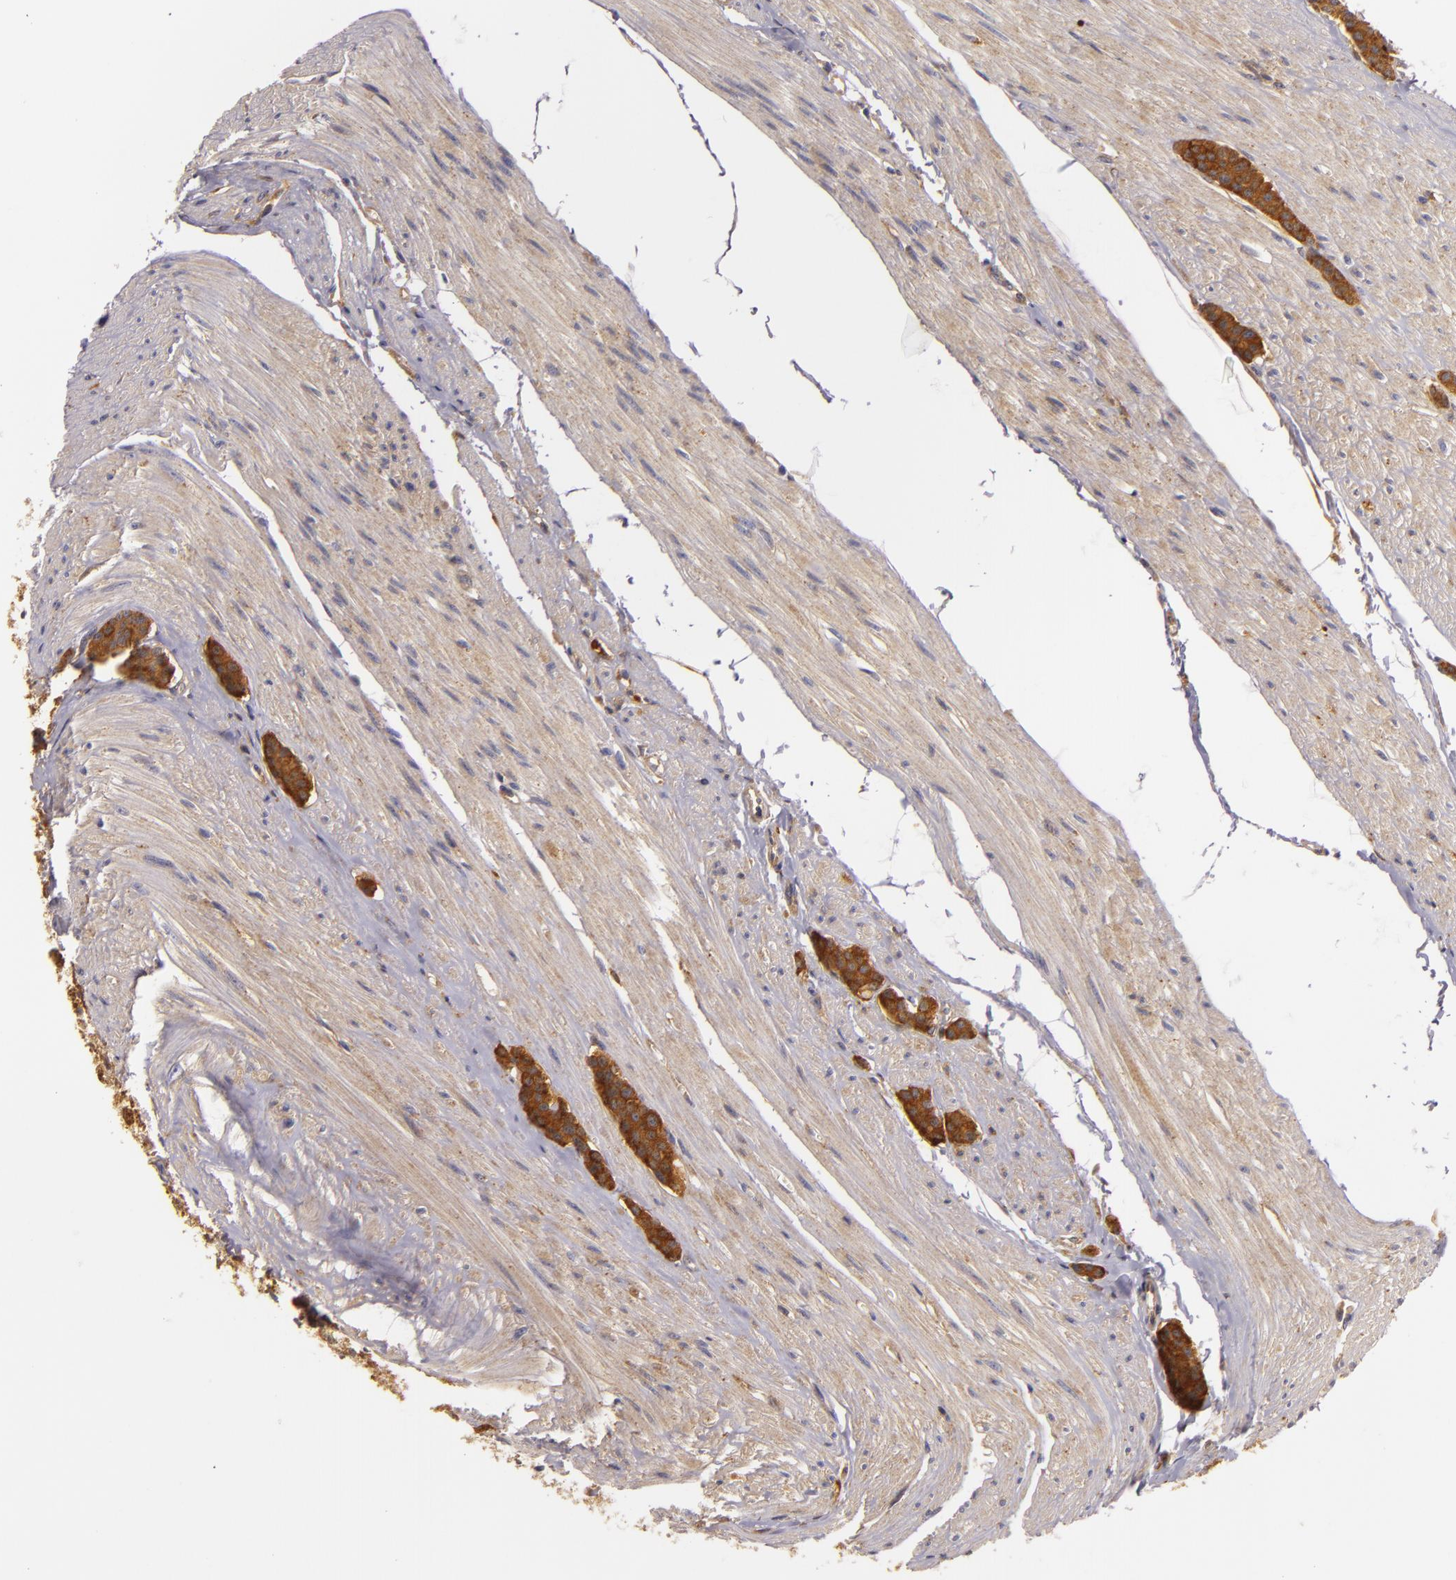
{"staining": {"intensity": "strong", "quantity": ">75%", "location": "cytoplasmic/membranous"}, "tissue": "carcinoid", "cell_type": "Tumor cells", "image_type": "cancer", "snomed": [{"axis": "morphology", "description": "Carcinoid, malignant, NOS"}, {"axis": "topography", "description": "Small intestine"}], "caption": "IHC of human carcinoid shows high levels of strong cytoplasmic/membranous staining in approximately >75% of tumor cells.", "gene": "TOM1", "patient": {"sex": "male", "age": 60}}